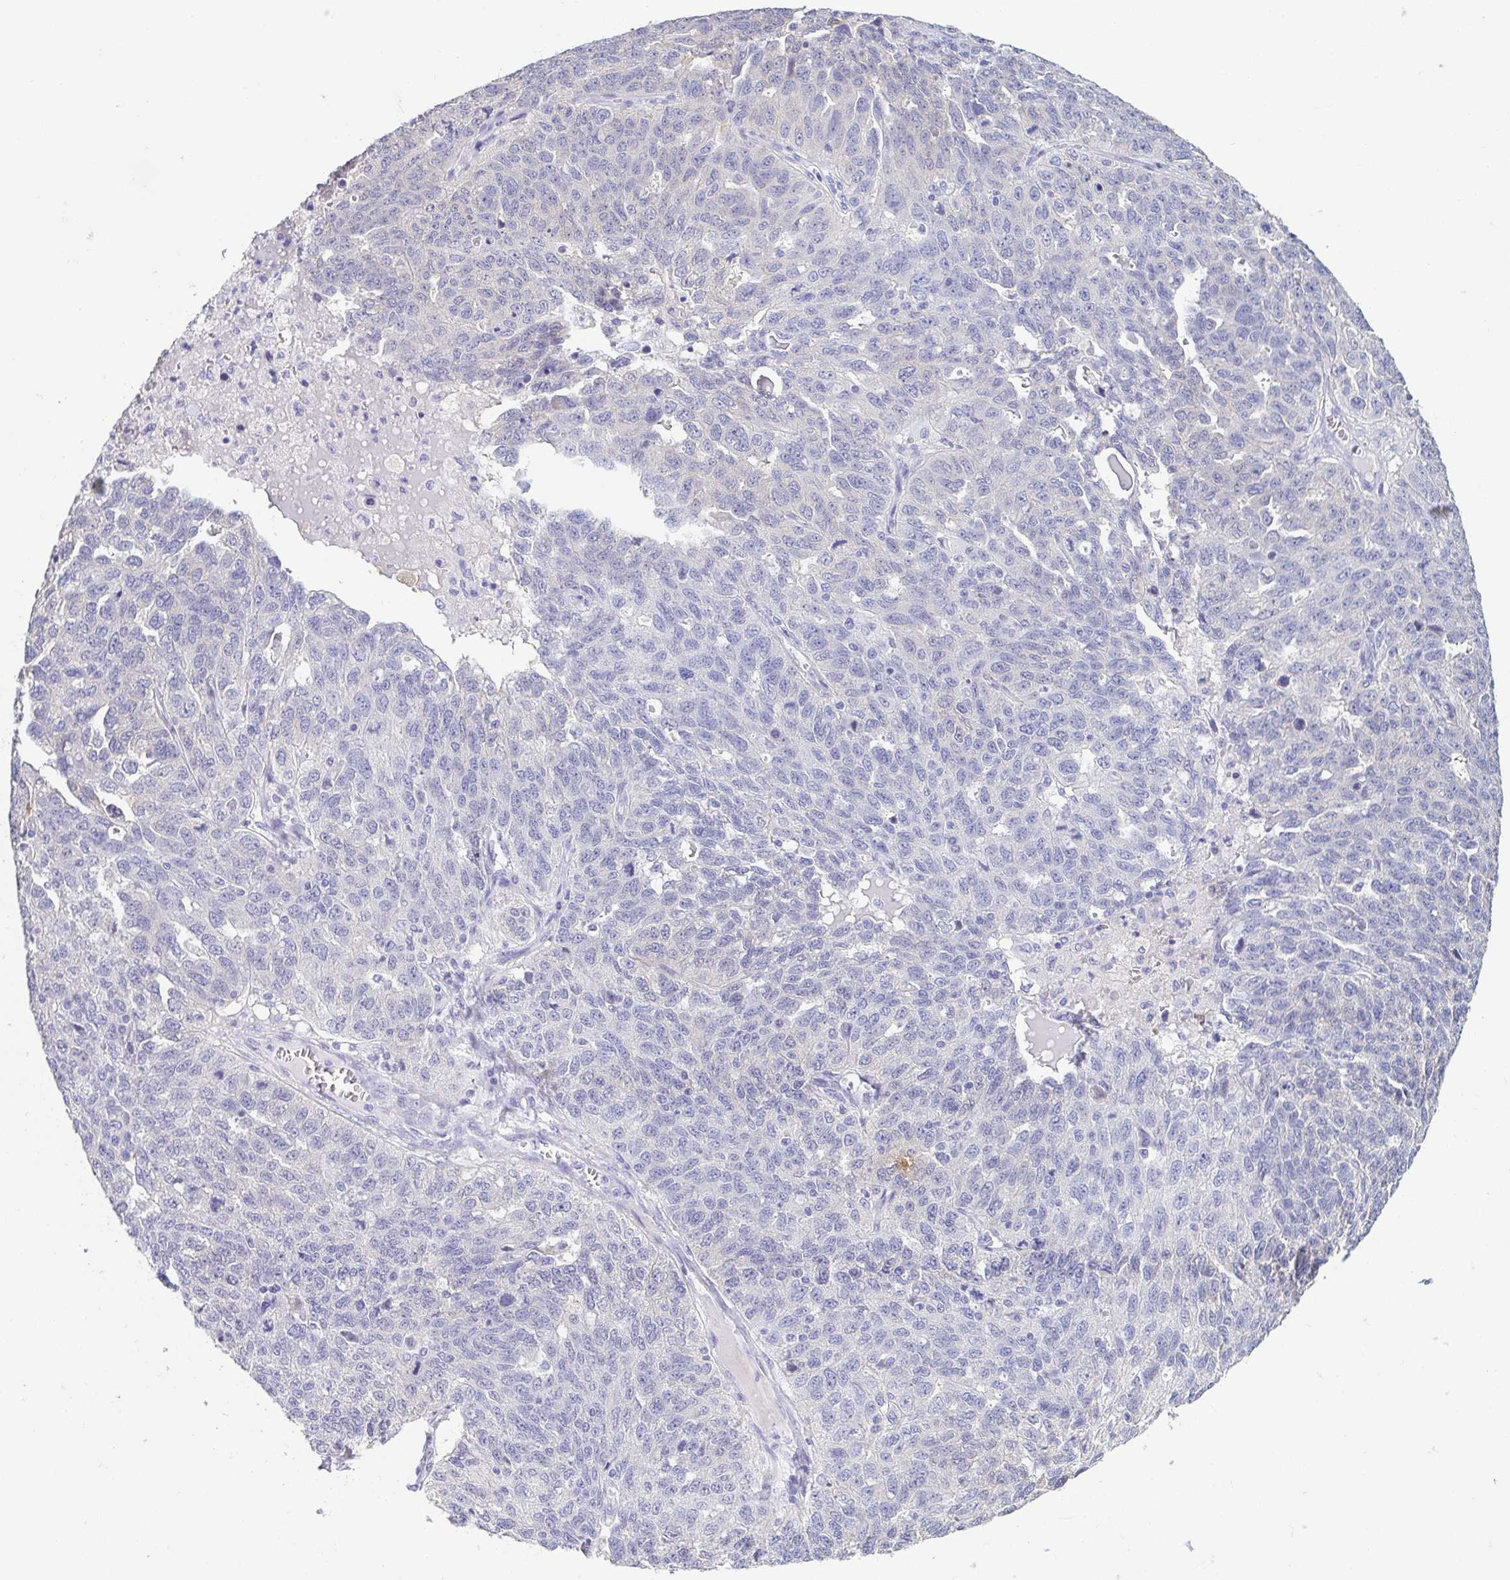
{"staining": {"intensity": "negative", "quantity": "none", "location": "none"}, "tissue": "ovarian cancer", "cell_type": "Tumor cells", "image_type": "cancer", "snomed": [{"axis": "morphology", "description": "Cystadenocarcinoma, serous, NOS"}, {"axis": "topography", "description": "Ovary"}], "caption": "The histopathology image reveals no significant expression in tumor cells of ovarian cancer.", "gene": "FABP3", "patient": {"sex": "female", "age": 71}}